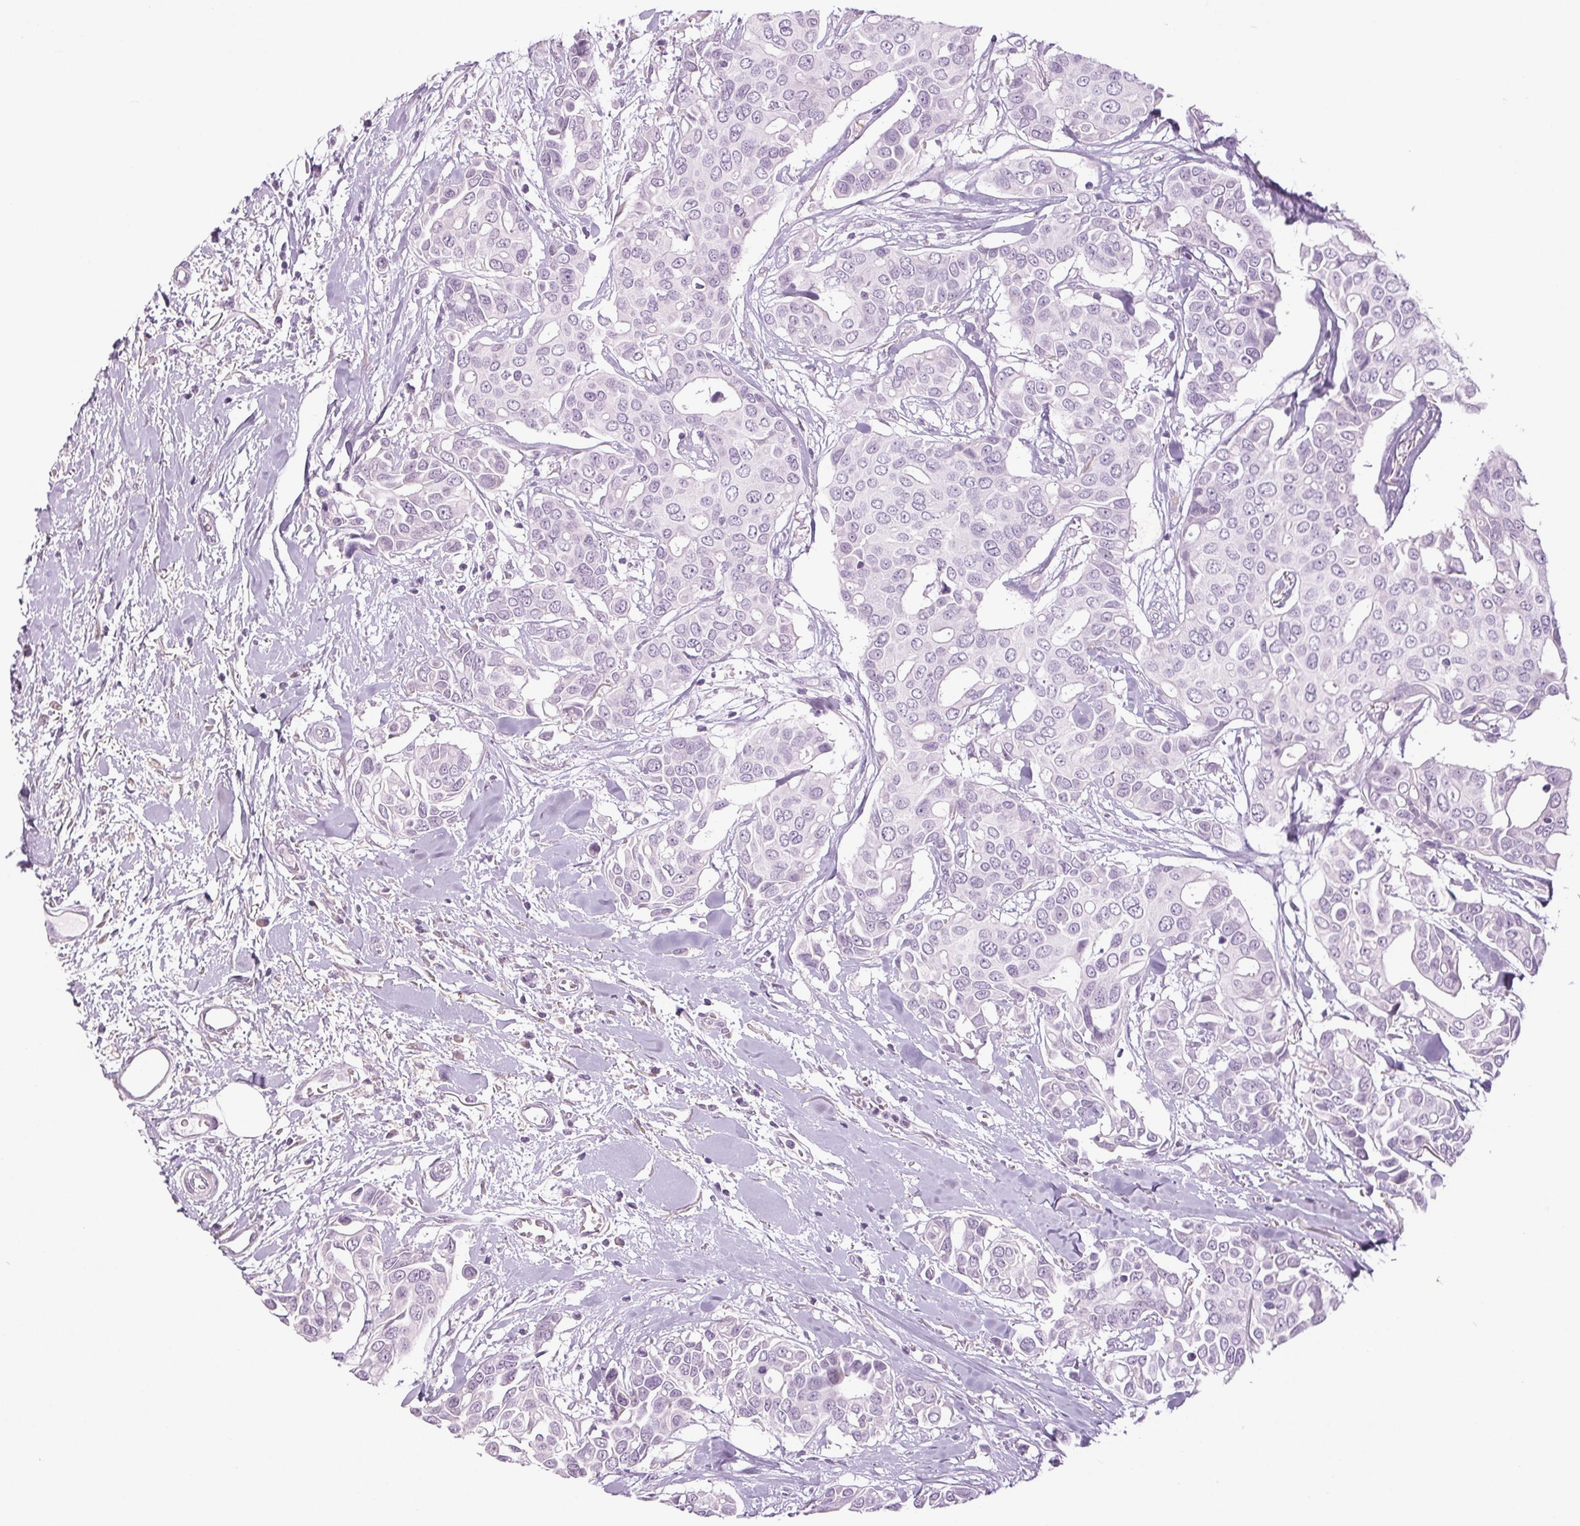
{"staining": {"intensity": "negative", "quantity": "none", "location": "none"}, "tissue": "breast cancer", "cell_type": "Tumor cells", "image_type": "cancer", "snomed": [{"axis": "morphology", "description": "Duct carcinoma"}, {"axis": "topography", "description": "Breast"}], "caption": "Immunohistochemistry of human breast cancer (infiltrating ductal carcinoma) reveals no expression in tumor cells.", "gene": "DNAJC6", "patient": {"sex": "female", "age": 54}}